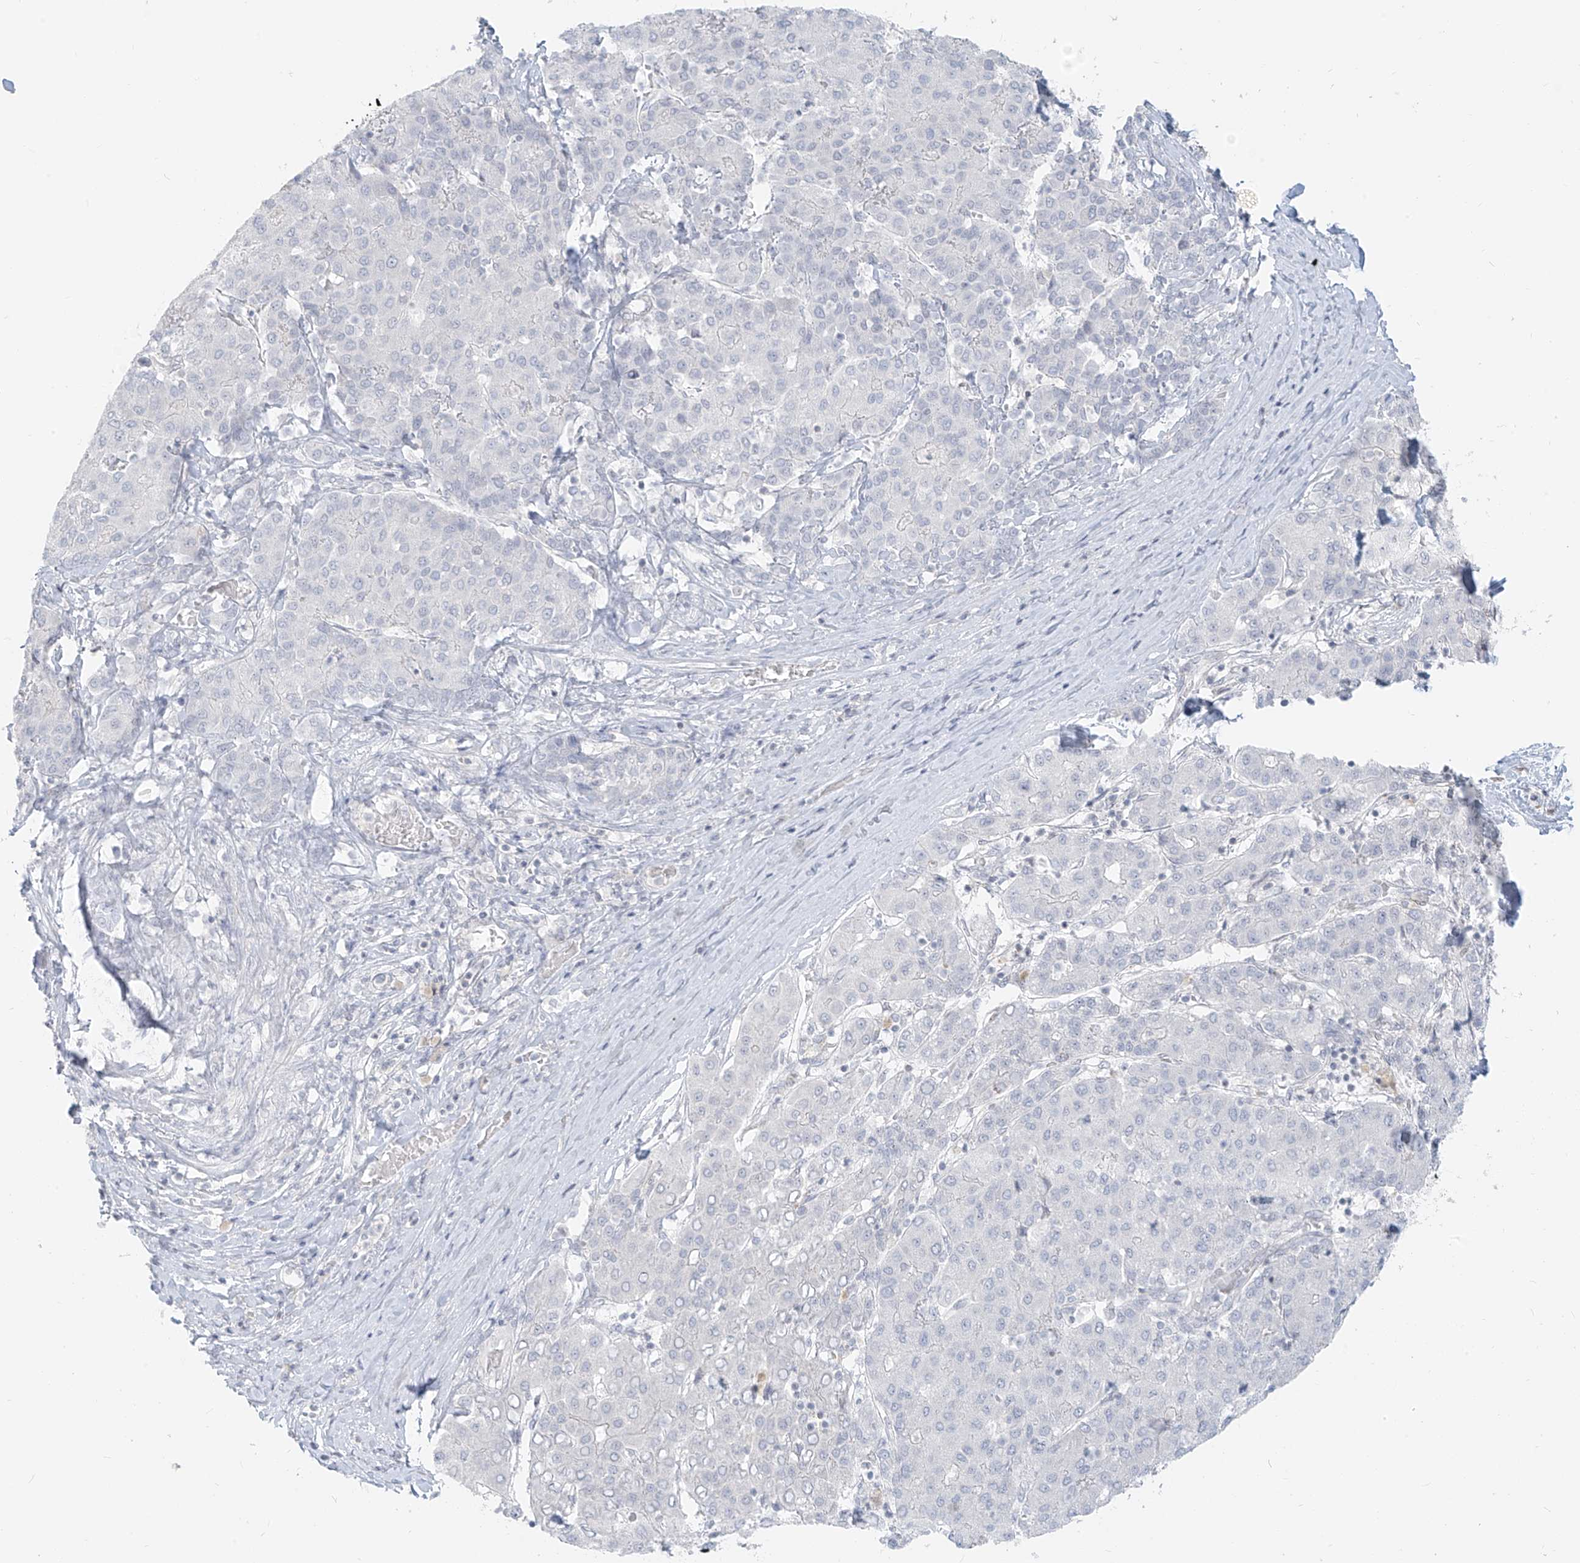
{"staining": {"intensity": "negative", "quantity": "none", "location": "none"}, "tissue": "liver cancer", "cell_type": "Tumor cells", "image_type": "cancer", "snomed": [{"axis": "morphology", "description": "Carcinoma, Hepatocellular, NOS"}, {"axis": "topography", "description": "Liver"}], "caption": "A histopathology image of human liver hepatocellular carcinoma is negative for staining in tumor cells. (Stains: DAB immunohistochemistry (IHC) with hematoxylin counter stain, Microscopy: brightfield microscopy at high magnification).", "gene": "OSBPL7", "patient": {"sex": "male", "age": 65}}